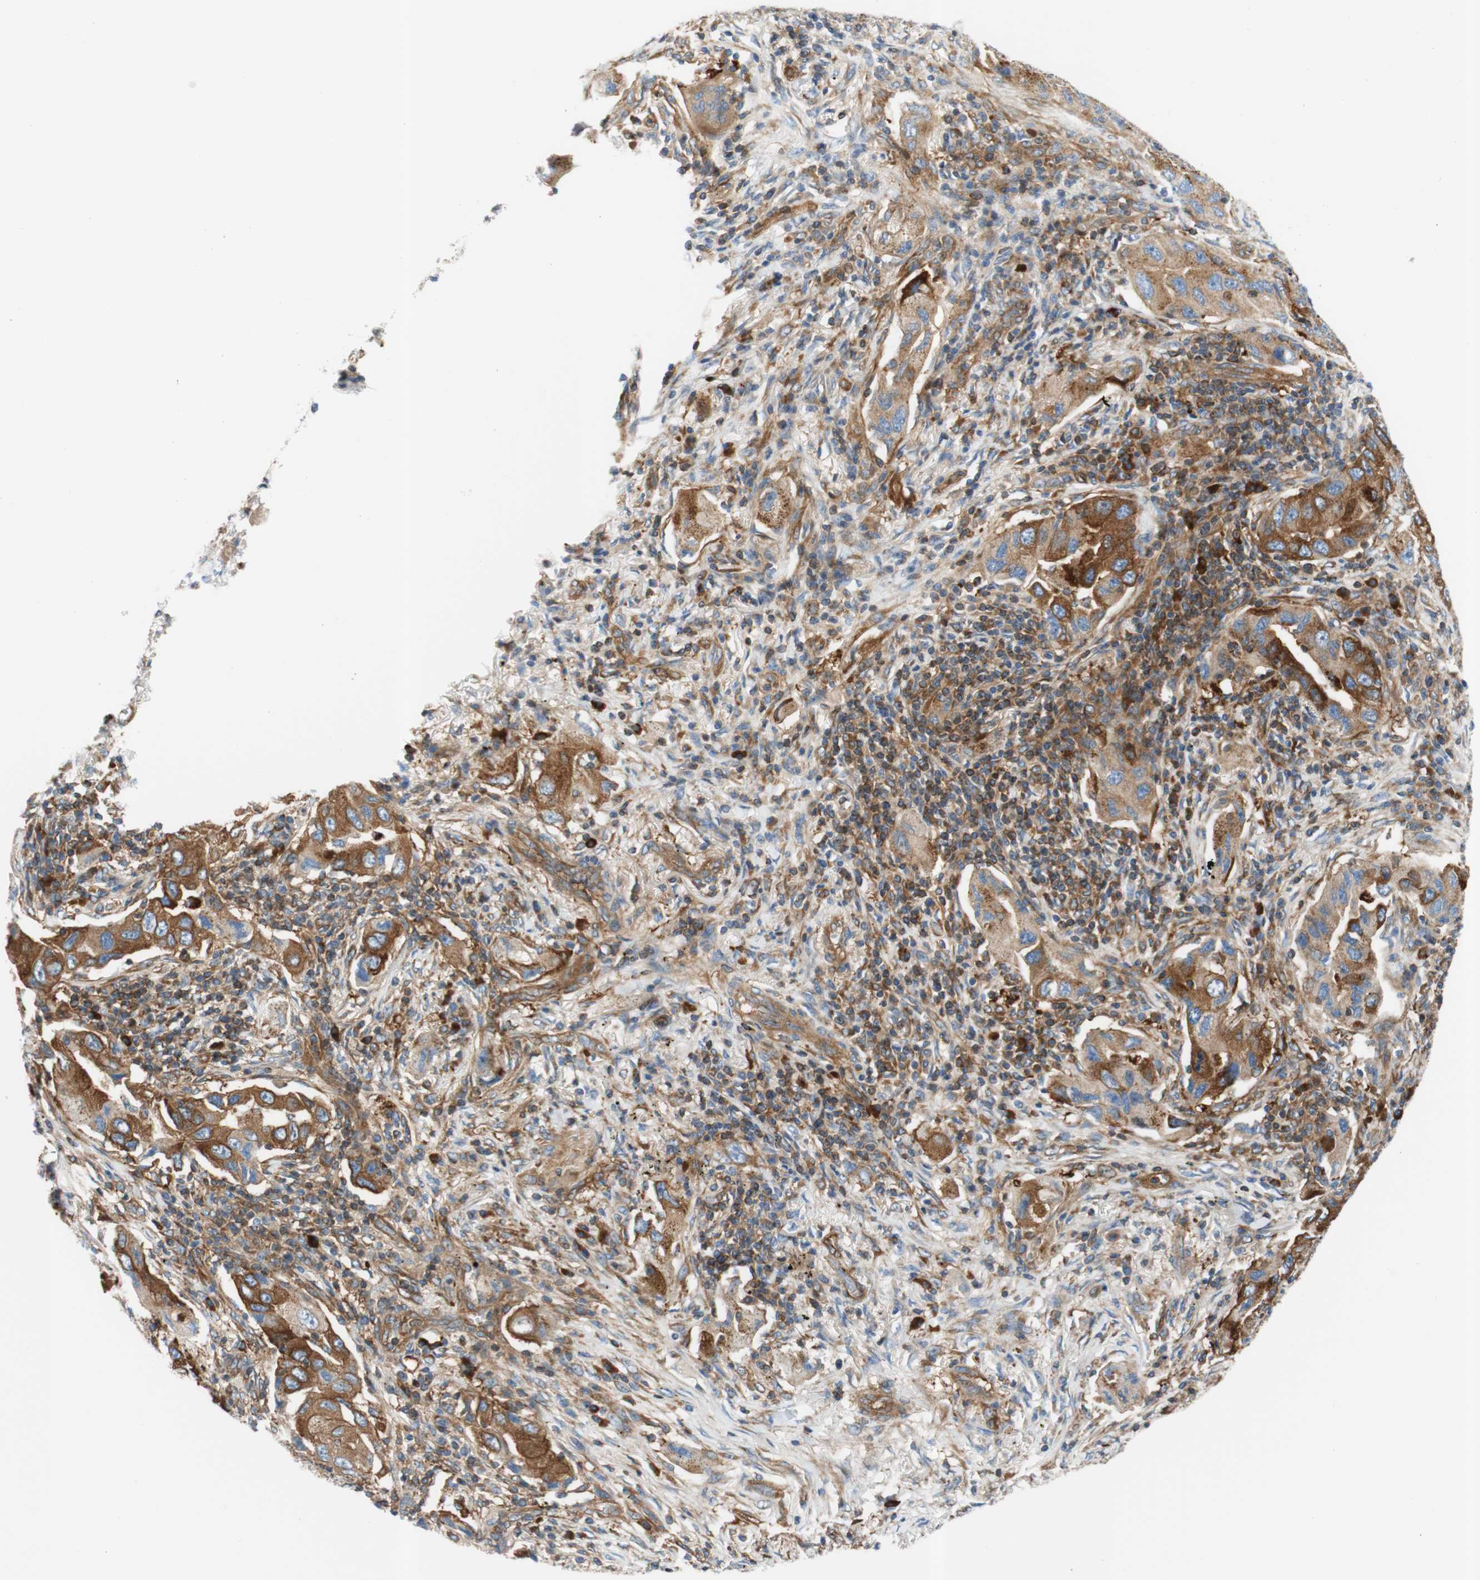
{"staining": {"intensity": "moderate", "quantity": ">75%", "location": "cytoplasmic/membranous"}, "tissue": "lung cancer", "cell_type": "Tumor cells", "image_type": "cancer", "snomed": [{"axis": "morphology", "description": "Adenocarcinoma, NOS"}, {"axis": "topography", "description": "Lung"}], "caption": "There is medium levels of moderate cytoplasmic/membranous positivity in tumor cells of lung adenocarcinoma, as demonstrated by immunohistochemical staining (brown color).", "gene": "STOM", "patient": {"sex": "female", "age": 65}}